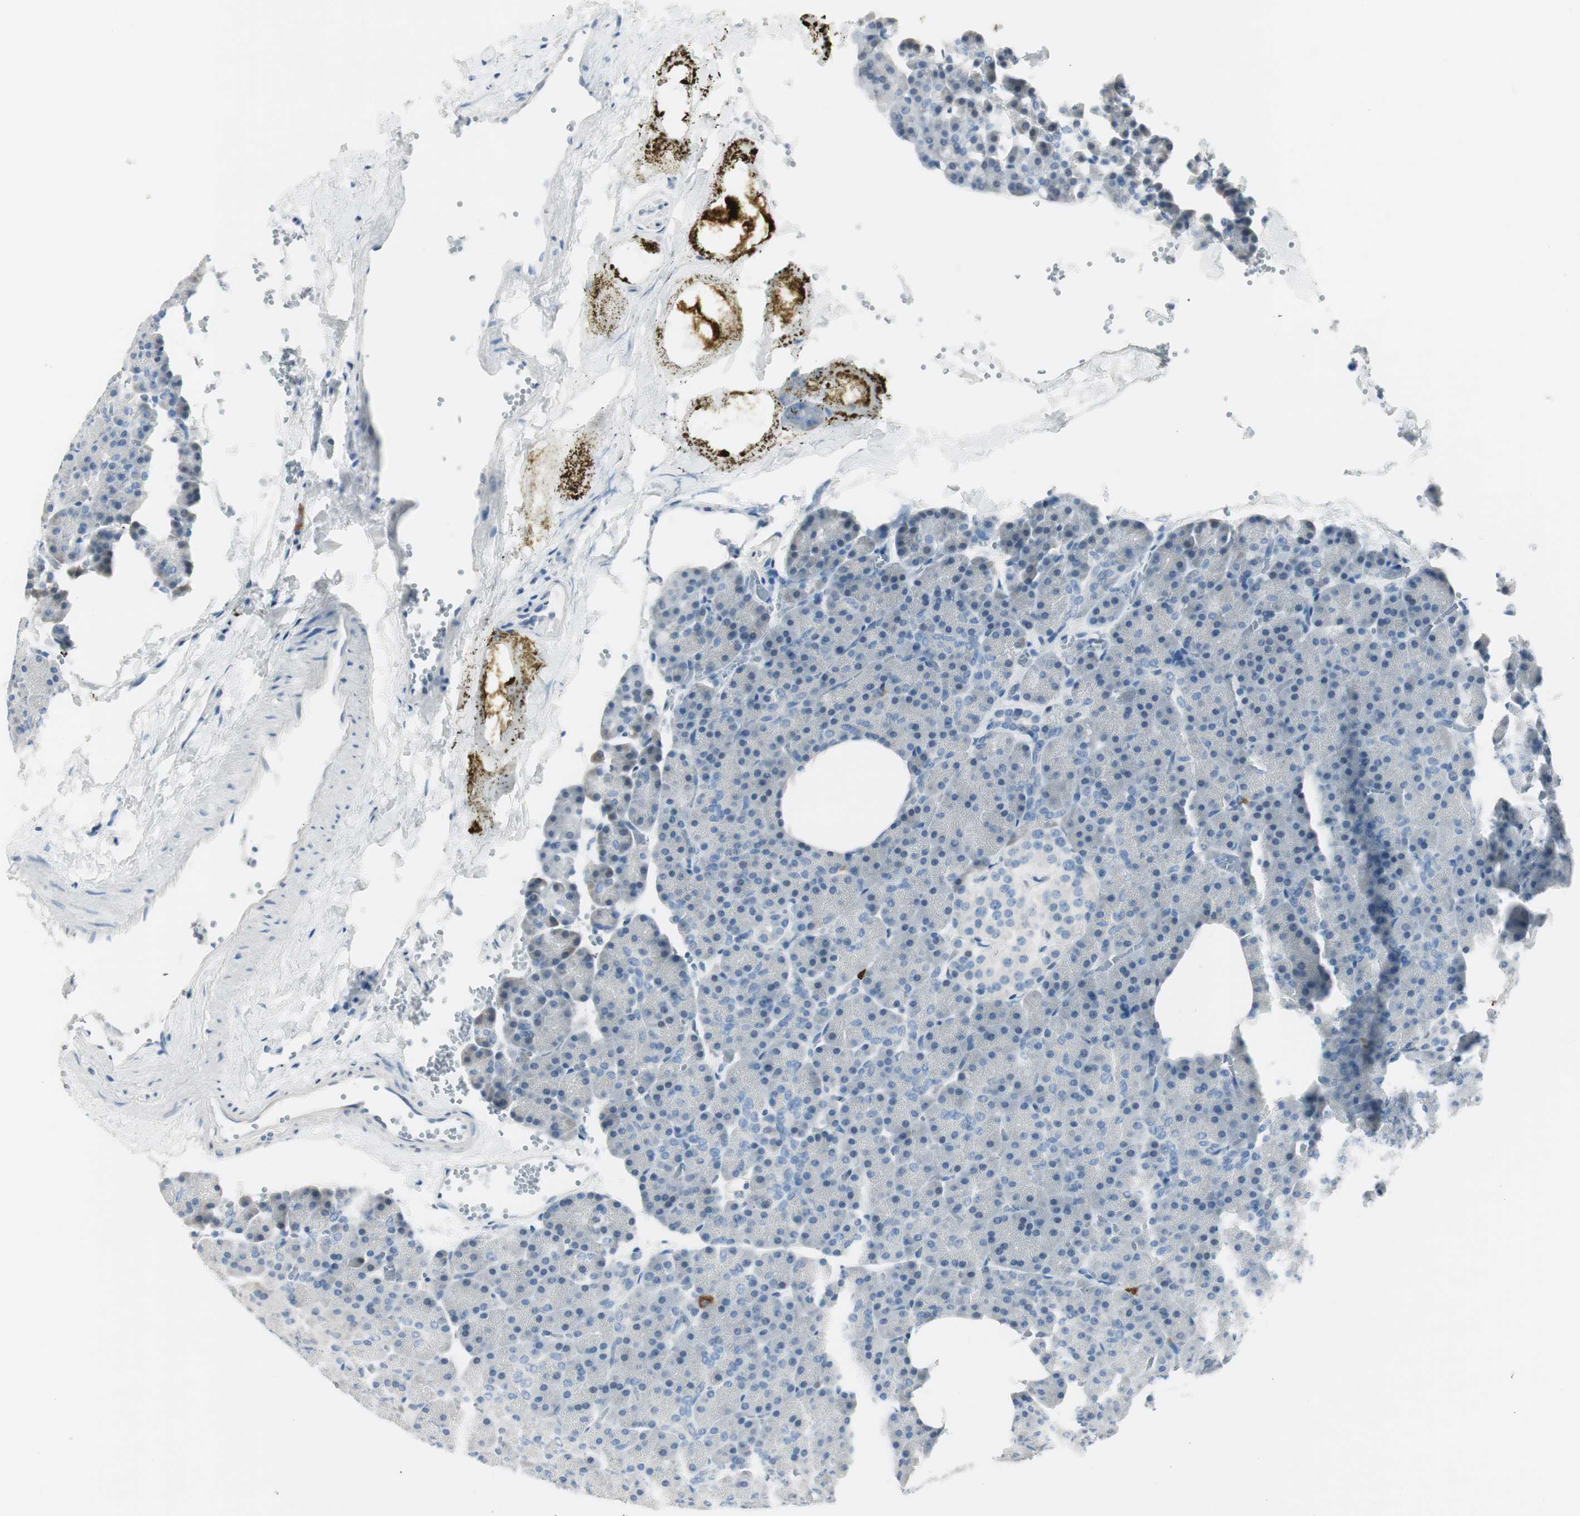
{"staining": {"intensity": "negative", "quantity": "none", "location": "none"}, "tissue": "pancreas", "cell_type": "Exocrine glandular cells", "image_type": "normal", "snomed": [{"axis": "morphology", "description": "Normal tissue, NOS"}, {"axis": "topography", "description": "Pancreas"}], "caption": "The immunohistochemistry (IHC) image has no significant staining in exocrine glandular cells of pancreas. (DAB (3,3'-diaminobenzidine) immunohistochemistry (IHC), high magnification).", "gene": "DLG4", "patient": {"sex": "female", "age": 35}}